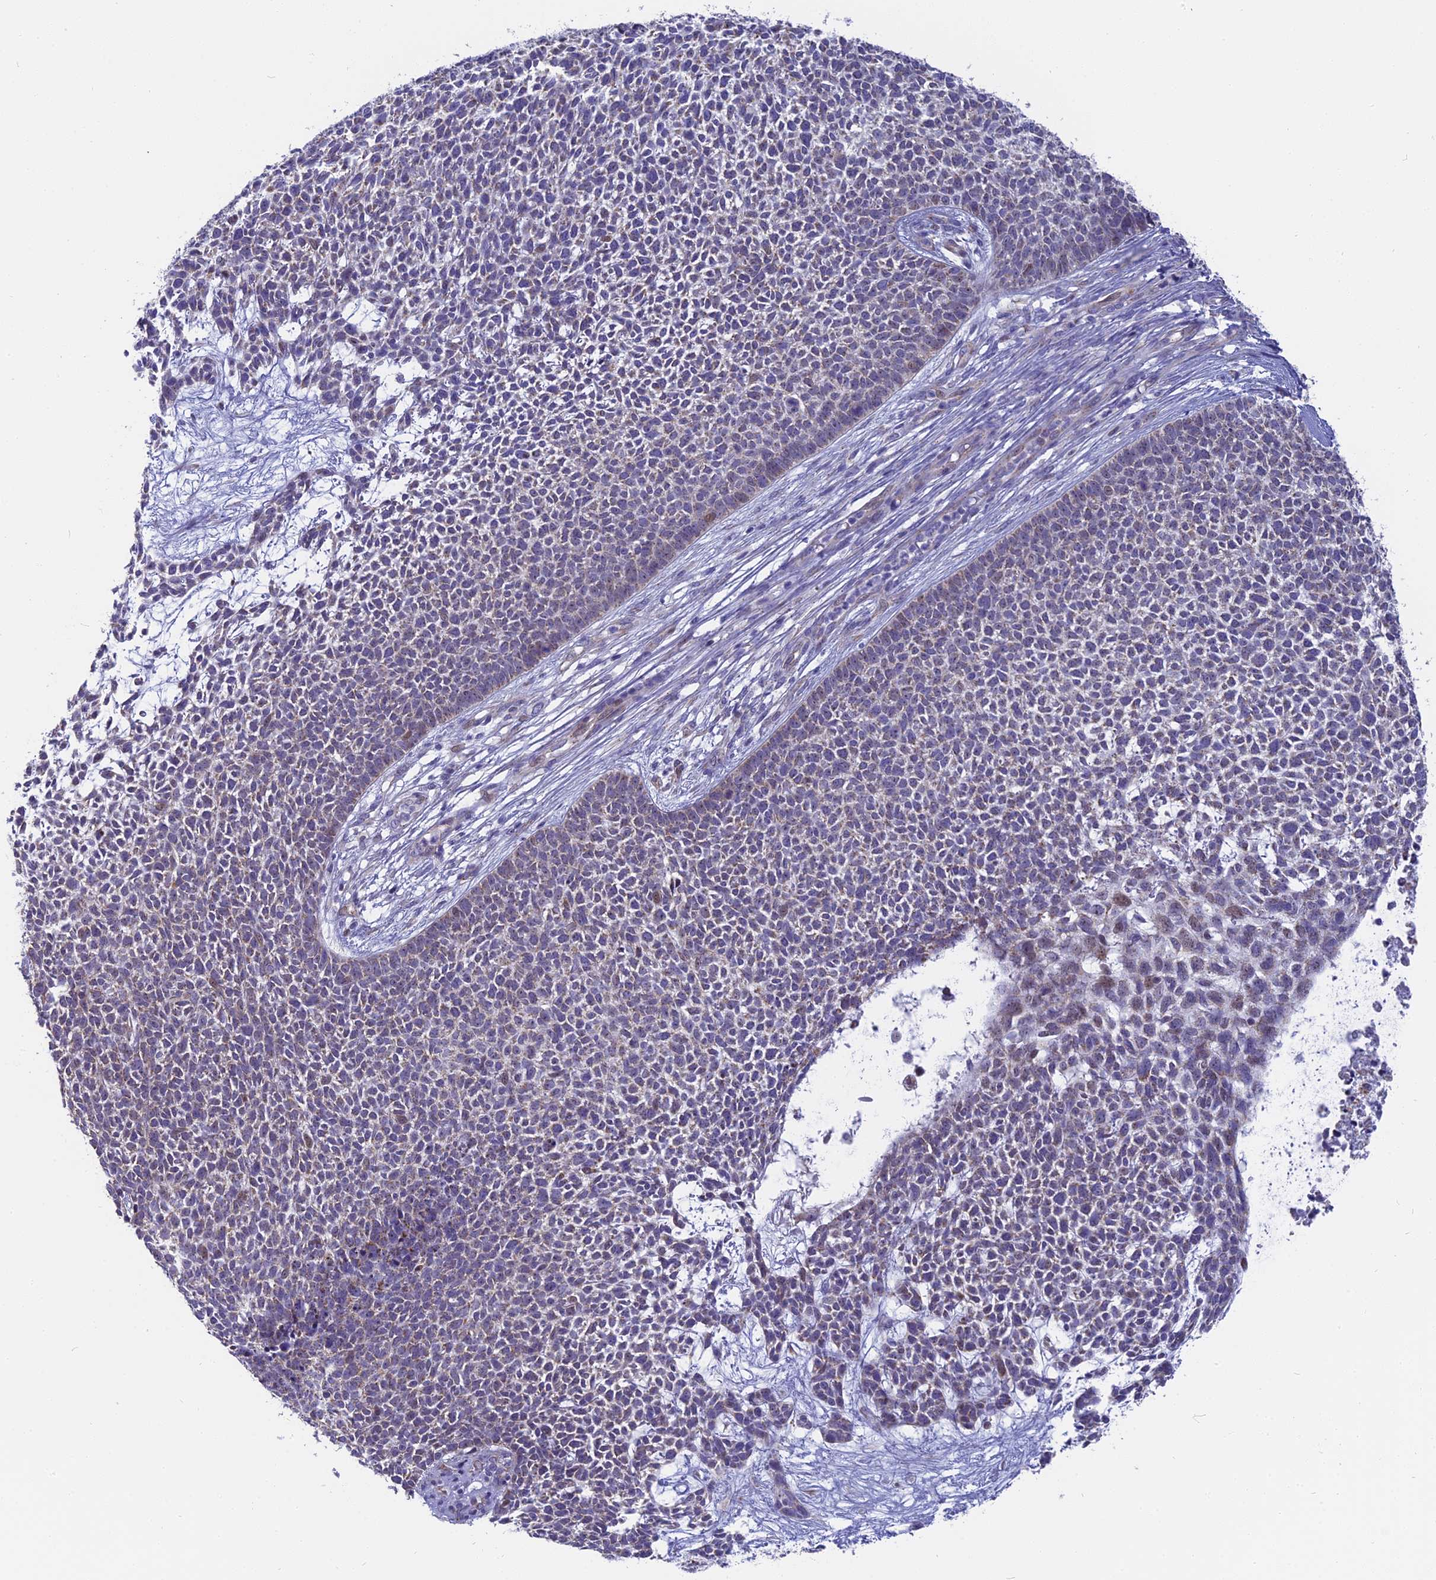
{"staining": {"intensity": "negative", "quantity": "none", "location": "none"}, "tissue": "skin cancer", "cell_type": "Tumor cells", "image_type": "cancer", "snomed": [{"axis": "morphology", "description": "Basal cell carcinoma"}, {"axis": "topography", "description": "Skin"}], "caption": "IHC photomicrograph of skin cancer stained for a protein (brown), which reveals no positivity in tumor cells. The staining was performed using DAB to visualize the protein expression in brown, while the nuclei were stained in blue with hematoxylin (Magnification: 20x).", "gene": "DTWD1", "patient": {"sex": "female", "age": 84}}